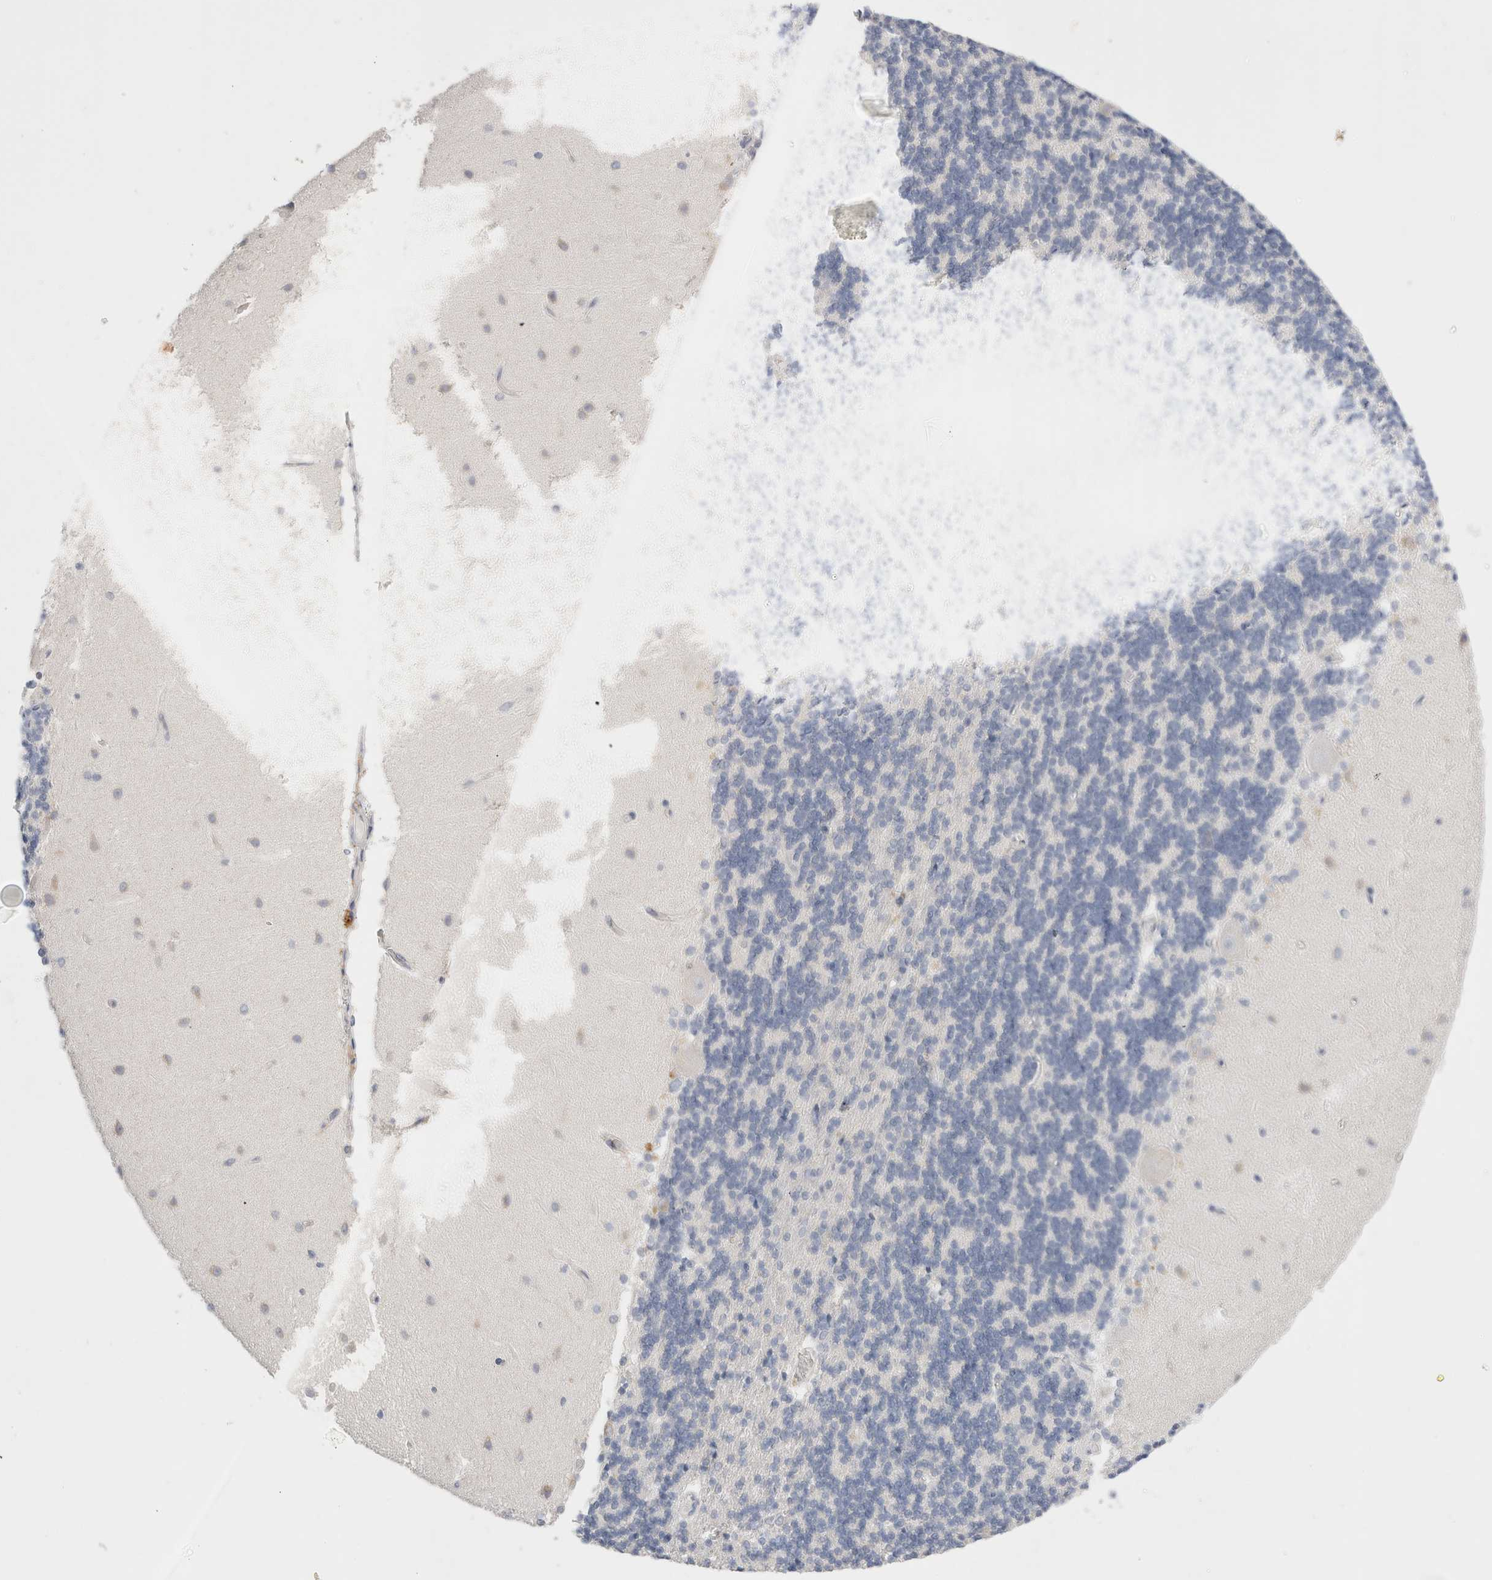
{"staining": {"intensity": "negative", "quantity": "none", "location": "none"}, "tissue": "cerebellum", "cell_type": "Cells in granular layer", "image_type": "normal", "snomed": [{"axis": "morphology", "description": "Normal tissue, NOS"}, {"axis": "topography", "description": "Cerebellum"}], "caption": "Immunohistochemistry (IHC) image of benign human cerebellum stained for a protein (brown), which shows no positivity in cells in granular layer.", "gene": "ZNF23", "patient": {"sex": "female", "age": 54}}